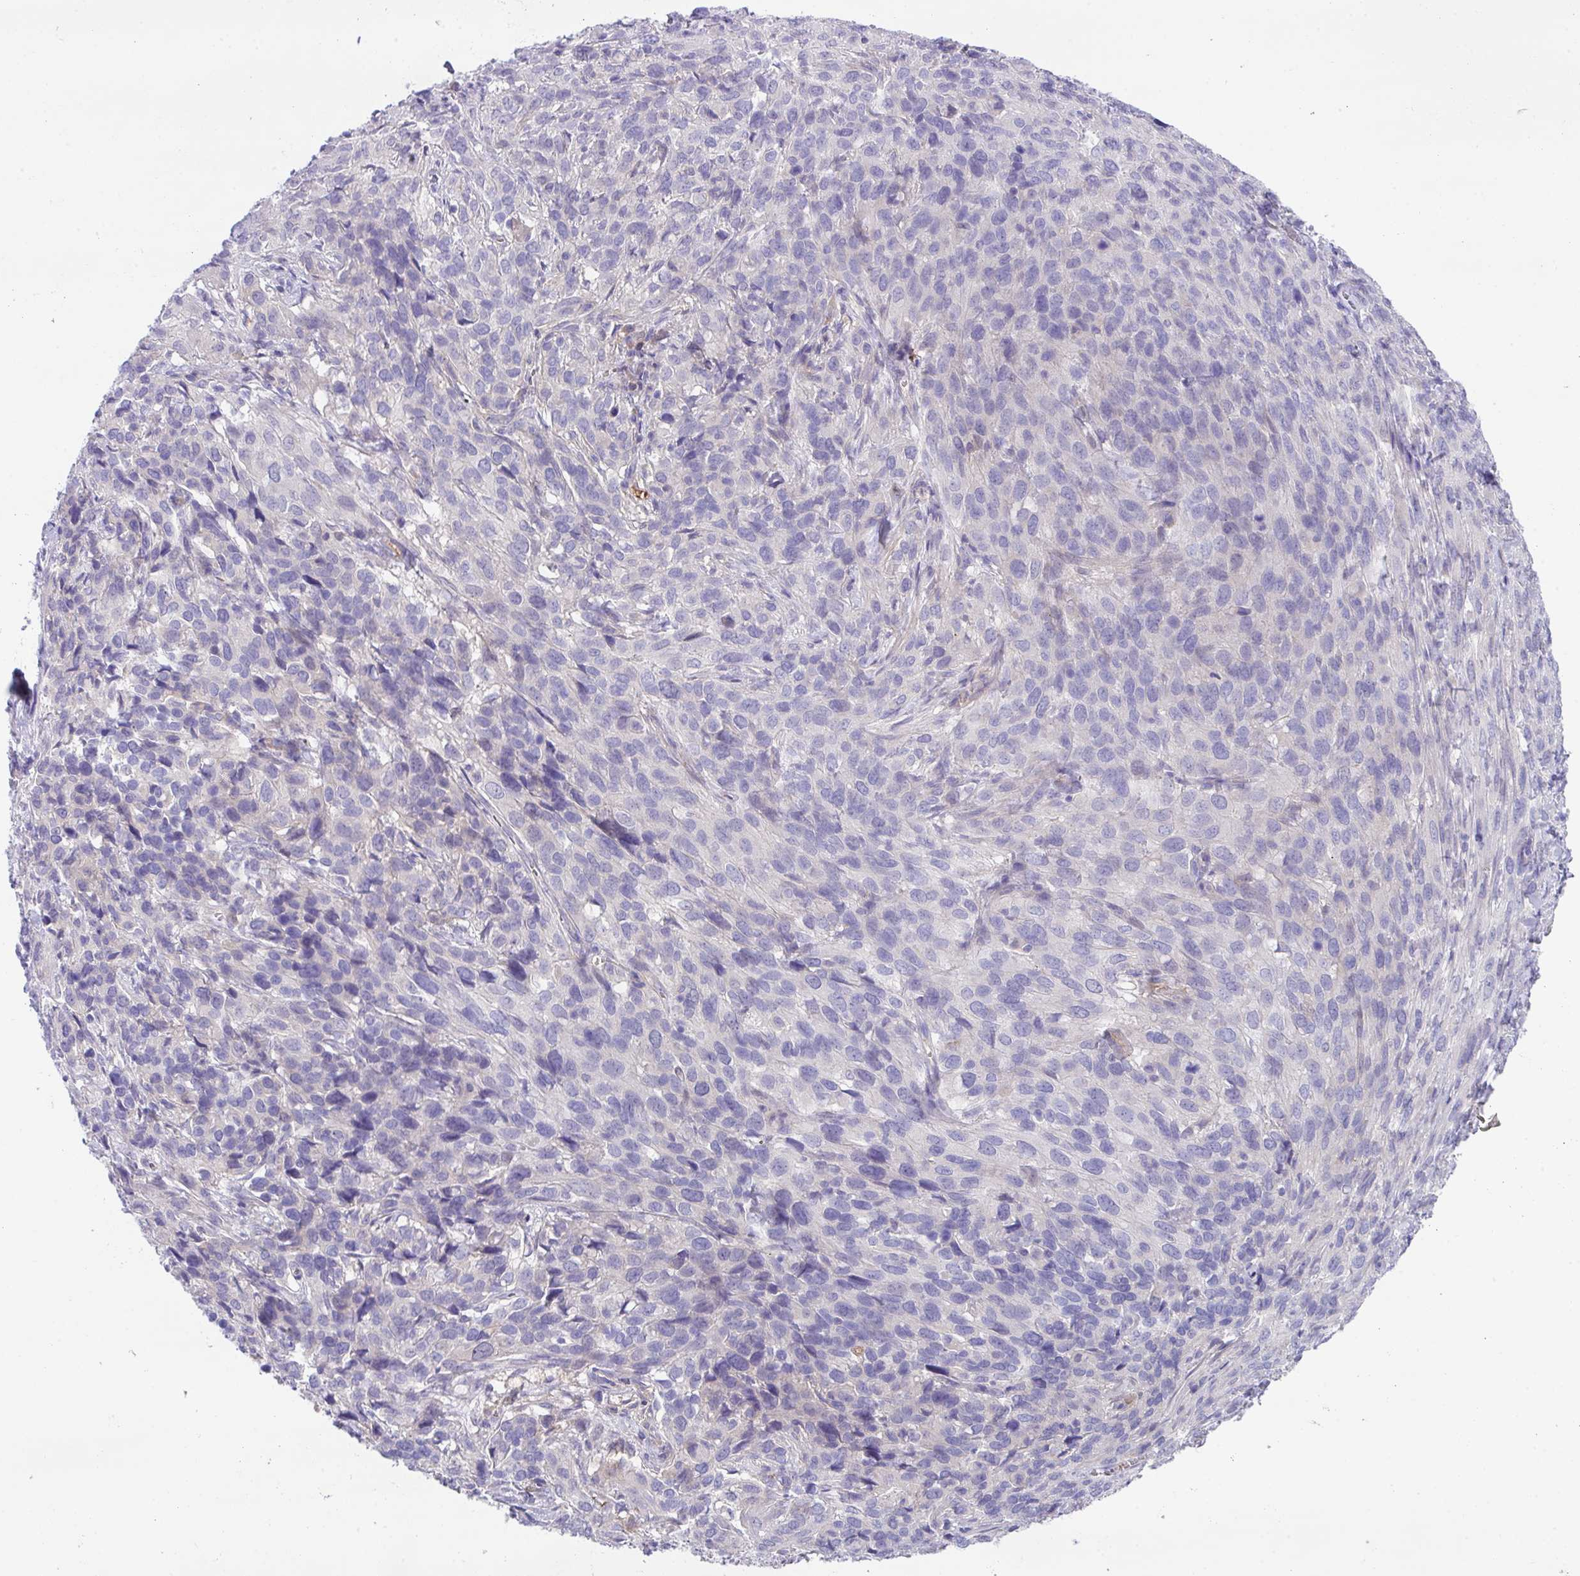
{"staining": {"intensity": "negative", "quantity": "none", "location": "none"}, "tissue": "cervical cancer", "cell_type": "Tumor cells", "image_type": "cancer", "snomed": [{"axis": "morphology", "description": "Squamous cell carcinoma, NOS"}, {"axis": "topography", "description": "Cervix"}], "caption": "This is an immunohistochemistry image of cervical cancer (squamous cell carcinoma). There is no expression in tumor cells.", "gene": "DNAL1", "patient": {"sex": "female", "age": 51}}